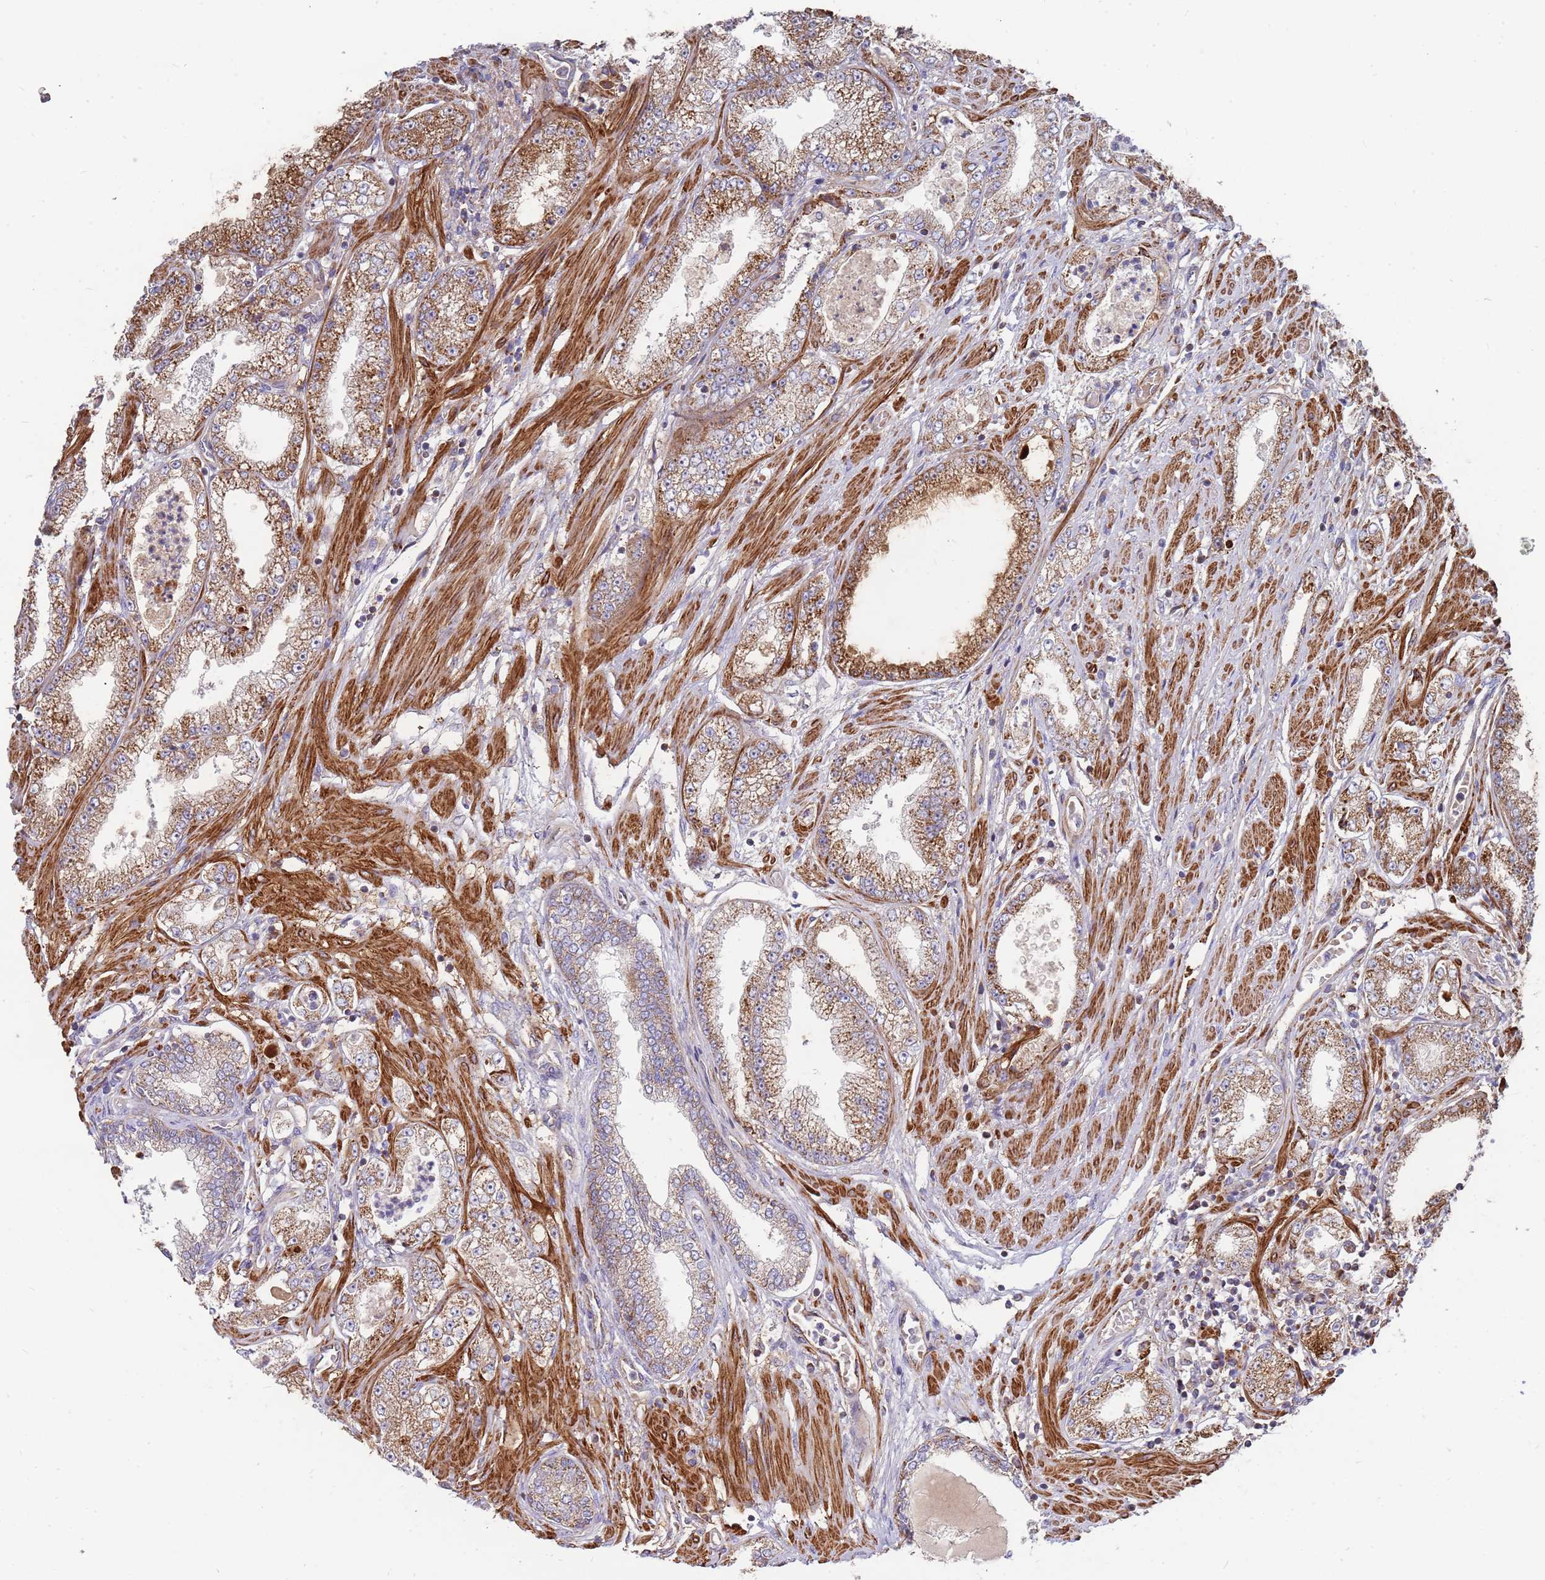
{"staining": {"intensity": "moderate", "quantity": "25%-75%", "location": "cytoplasmic/membranous"}, "tissue": "prostate cancer", "cell_type": "Tumor cells", "image_type": "cancer", "snomed": [{"axis": "morphology", "description": "Adenocarcinoma, High grade"}, {"axis": "topography", "description": "Prostate"}], "caption": "A brown stain shows moderate cytoplasmic/membranous positivity of a protein in prostate adenocarcinoma (high-grade) tumor cells.", "gene": "WDFY3", "patient": {"sex": "male", "age": 69}}